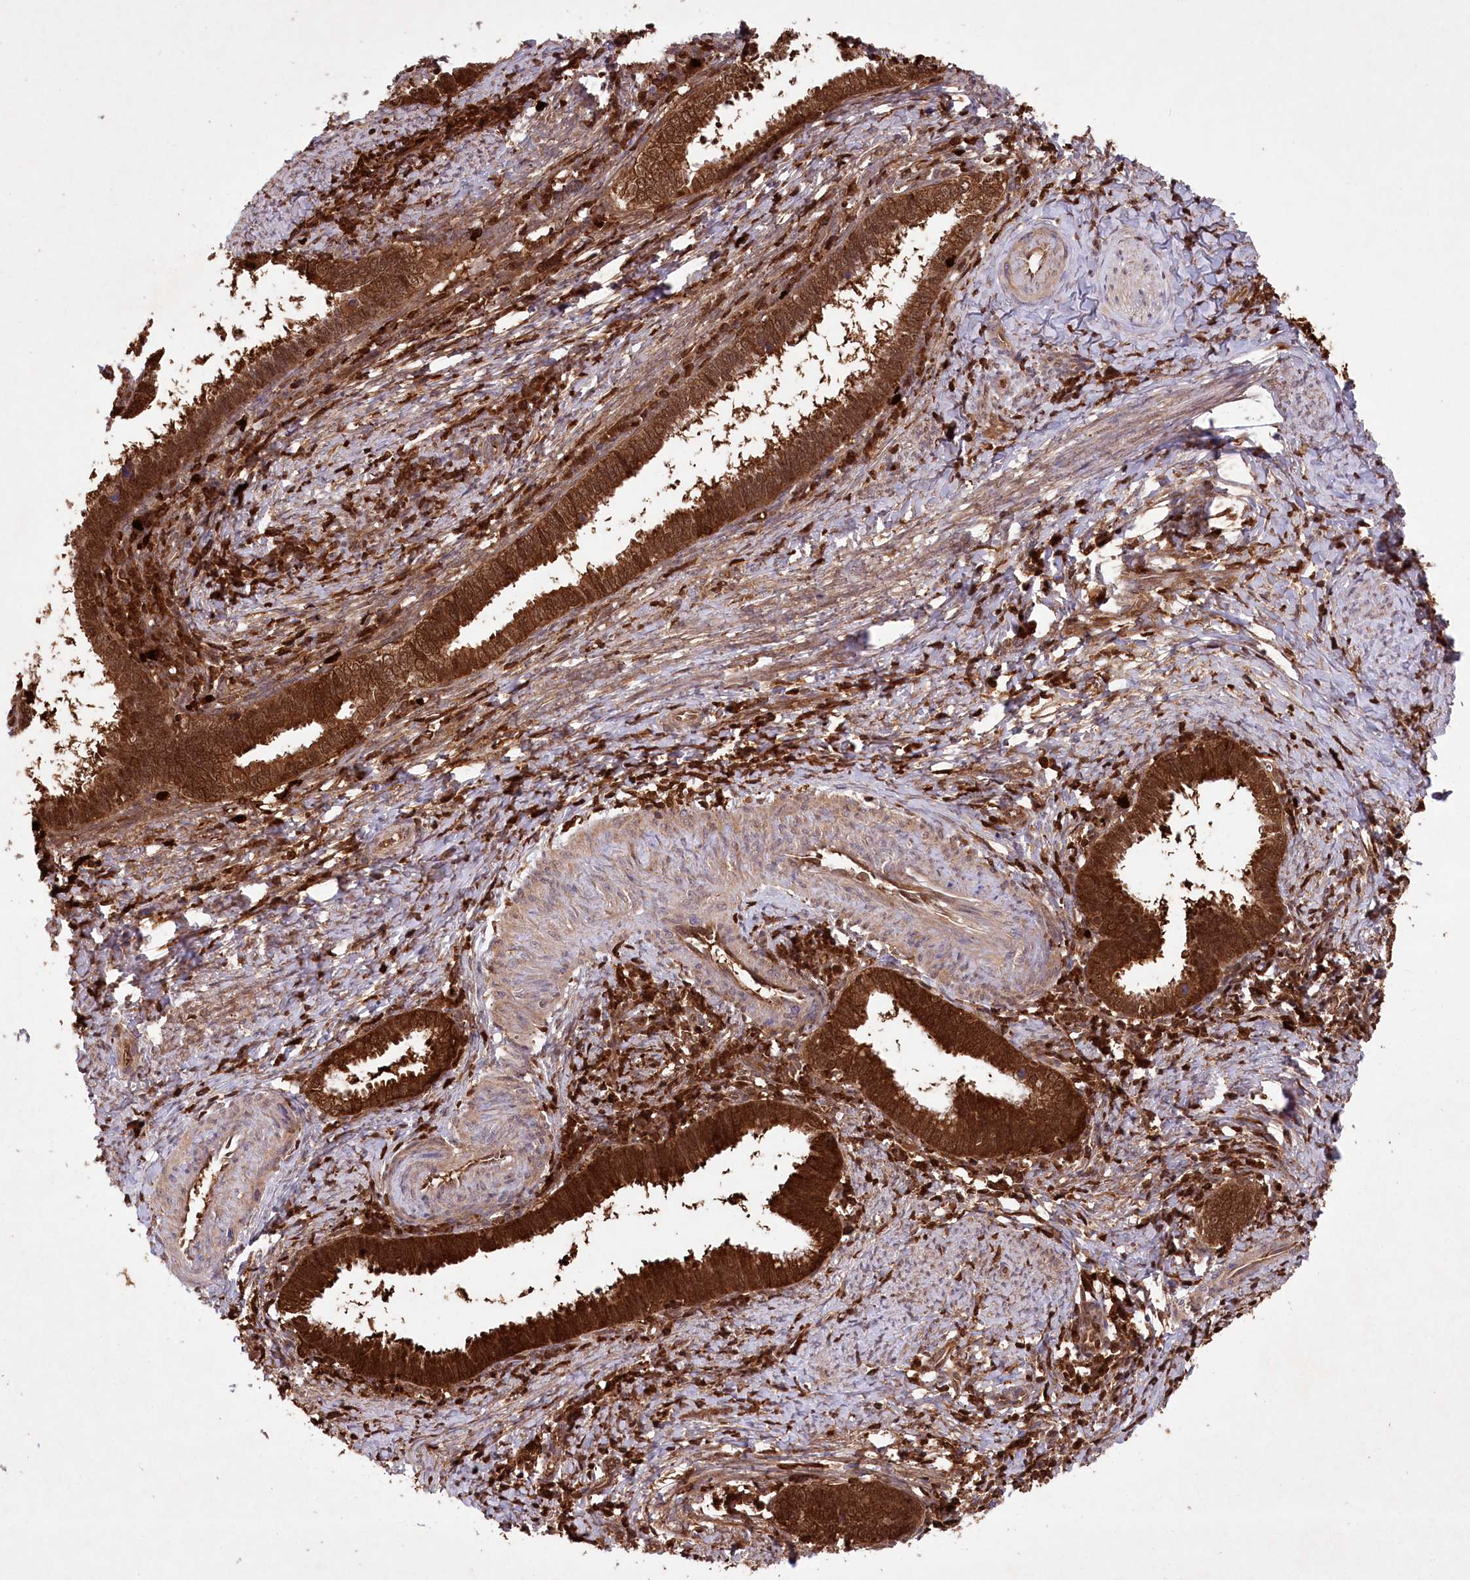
{"staining": {"intensity": "strong", "quantity": ">75%", "location": "cytoplasmic/membranous,nuclear"}, "tissue": "cervical cancer", "cell_type": "Tumor cells", "image_type": "cancer", "snomed": [{"axis": "morphology", "description": "Adenocarcinoma, NOS"}, {"axis": "topography", "description": "Cervix"}], "caption": "Cervical cancer tissue demonstrates strong cytoplasmic/membranous and nuclear staining in about >75% of tumor cells", "gene": "LSG1", "patient": {"sex": "female", "age": 36}}